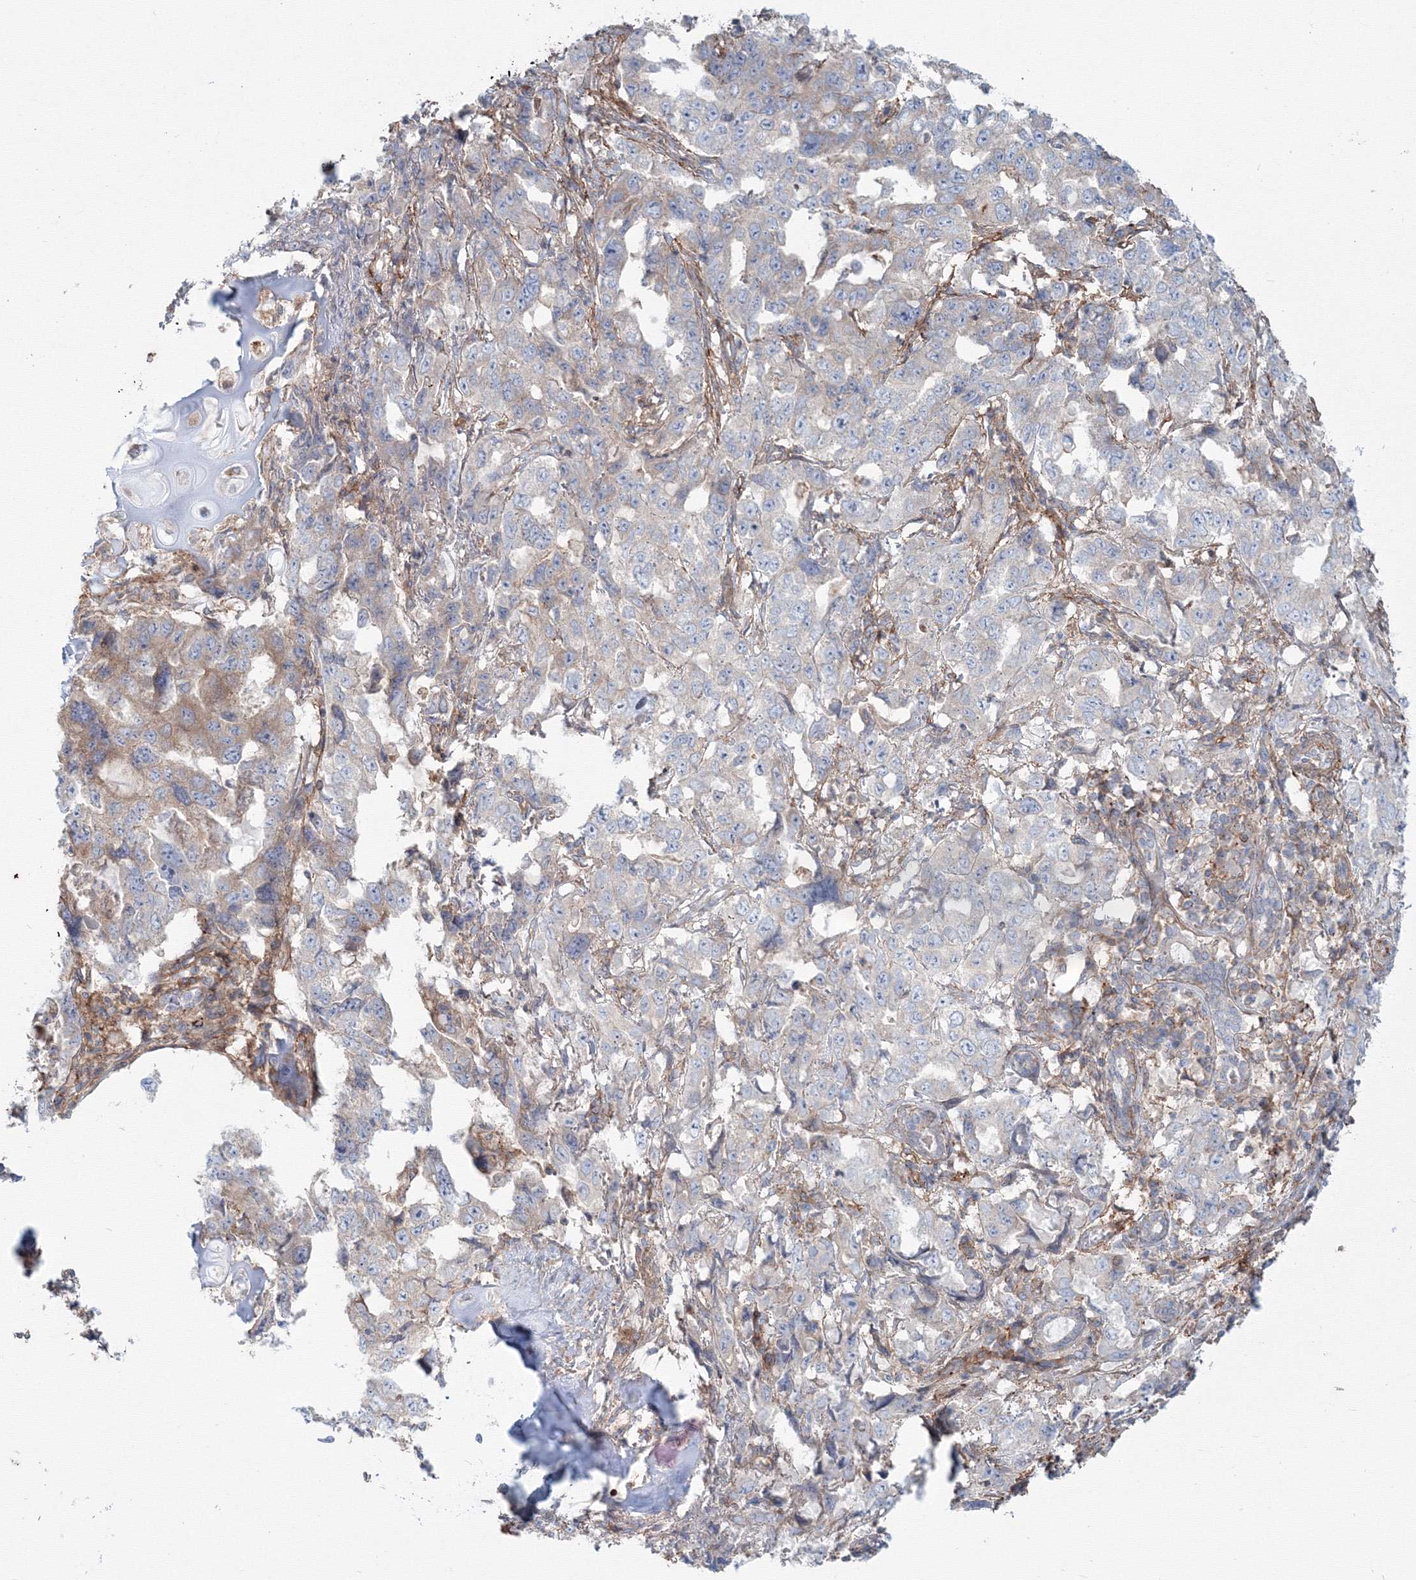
{"staining": {"intensity": "negative", "quantity": "none", "location": "none"}, "tissue": "lung cancer", "cell_type": "Tumor cells", "image_type": "cancer", "snomed": [{"axis": "morphology", "description": "Adenocarcinoma, NOS"}, {"axis": "topography", "description": "Lung"}], "caption": "A high-resolution micrograph shows immunohistochemistry (IHC) staining of lung adenocarcinoma, which exhibits no significant staining in tumor cells.", "gene": "SH3PXD2A", "patient": {"sex": "female", "age": 51}}